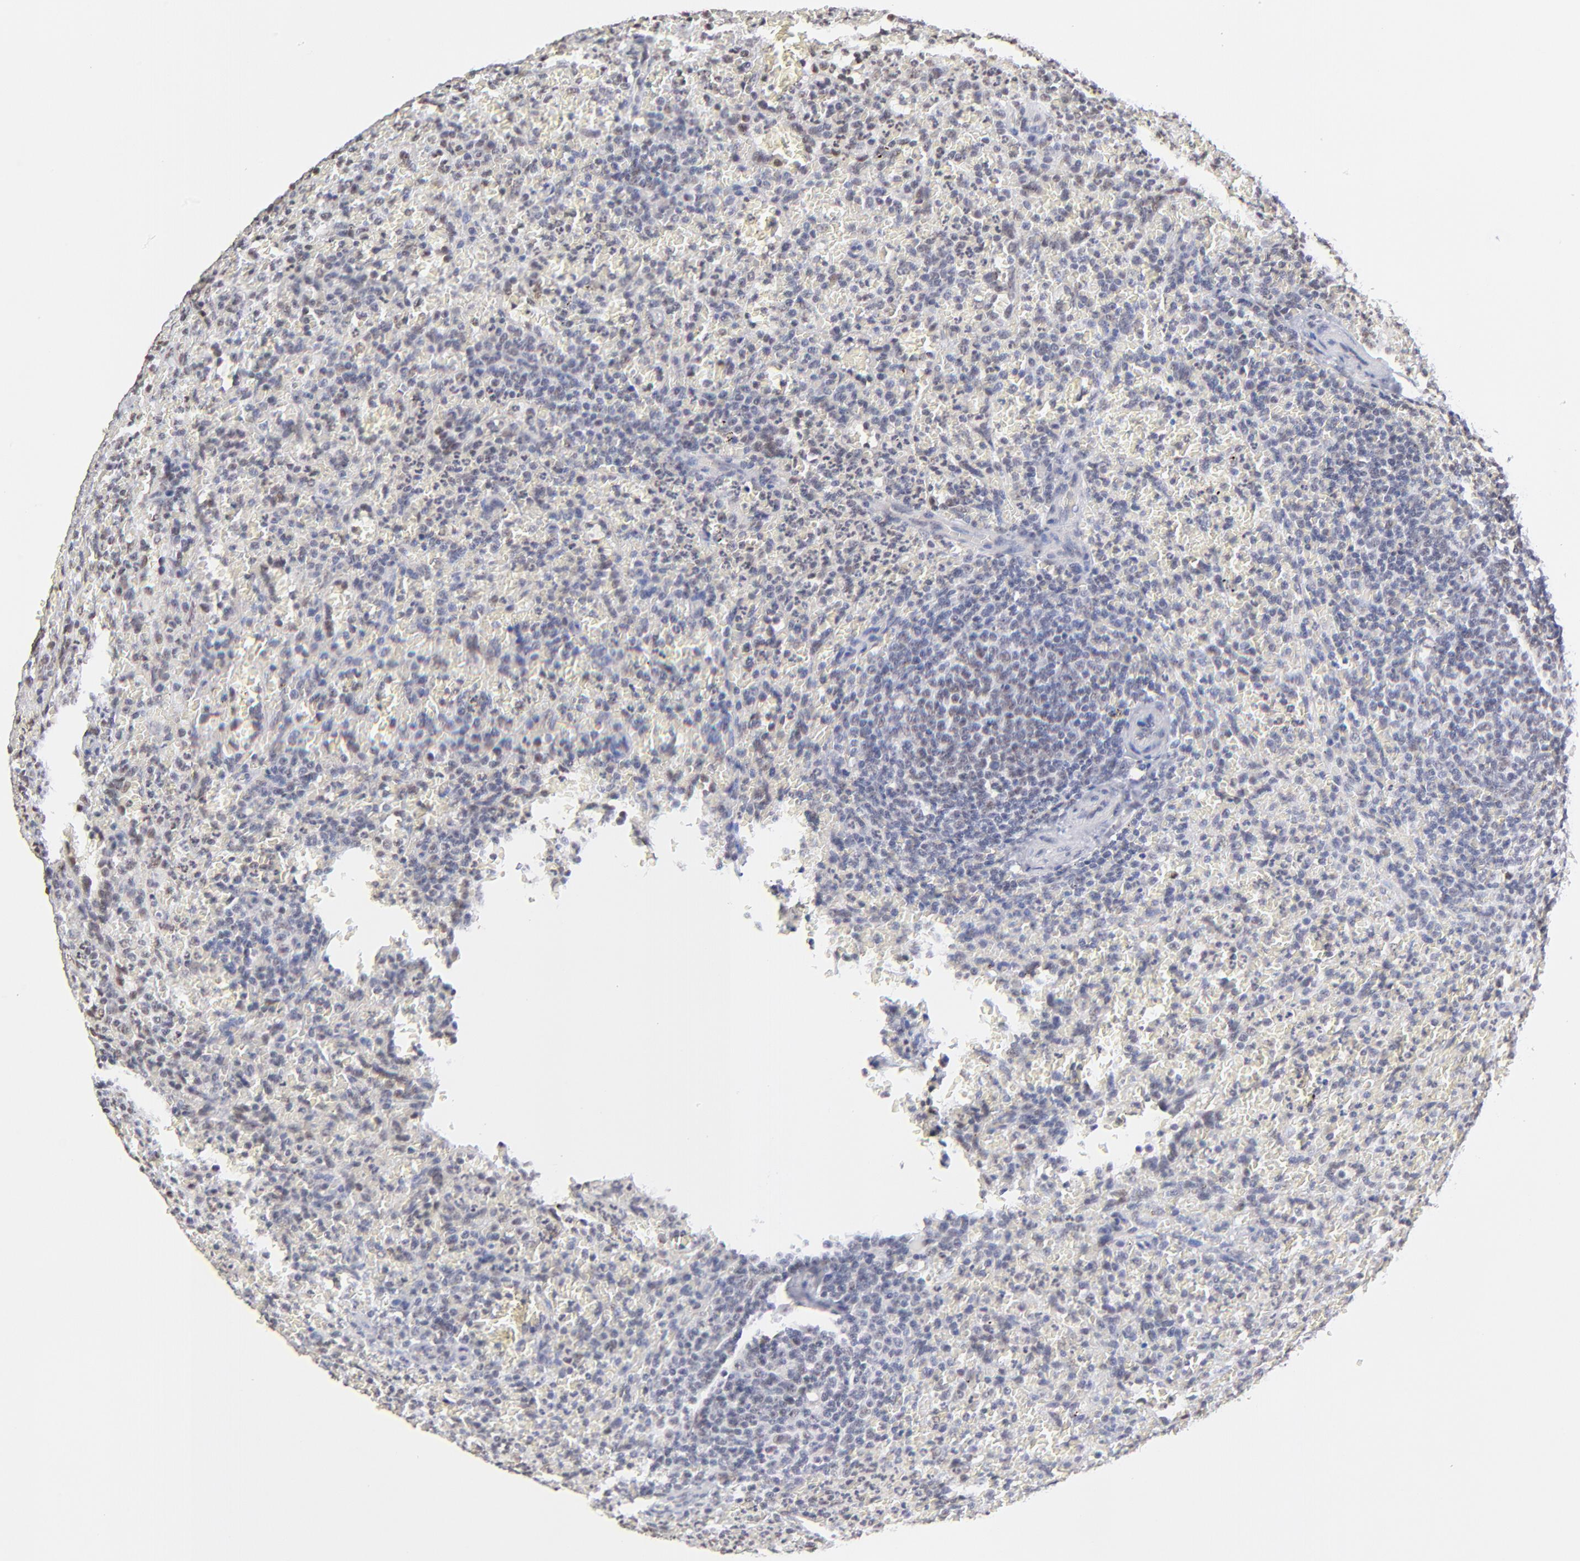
{"staining": {"intensity": "weak", "quantity": "<25%", "location": "nuclear"}, "tissue": "lymphoma", "cell_type": "Tumor cells", "image_type": "cancer", "snomed": [{"axis": "morphology", "description": "Malignant lymphoma, non-Hodgkin's type, Low grade"}, {"axis": "topography", "description": "Spleen"}], "caption": "Tumor cells show no significant staining in lymphoma.", "gene": "ZNF670", "patient": {"sex": "female", "age": 64}}